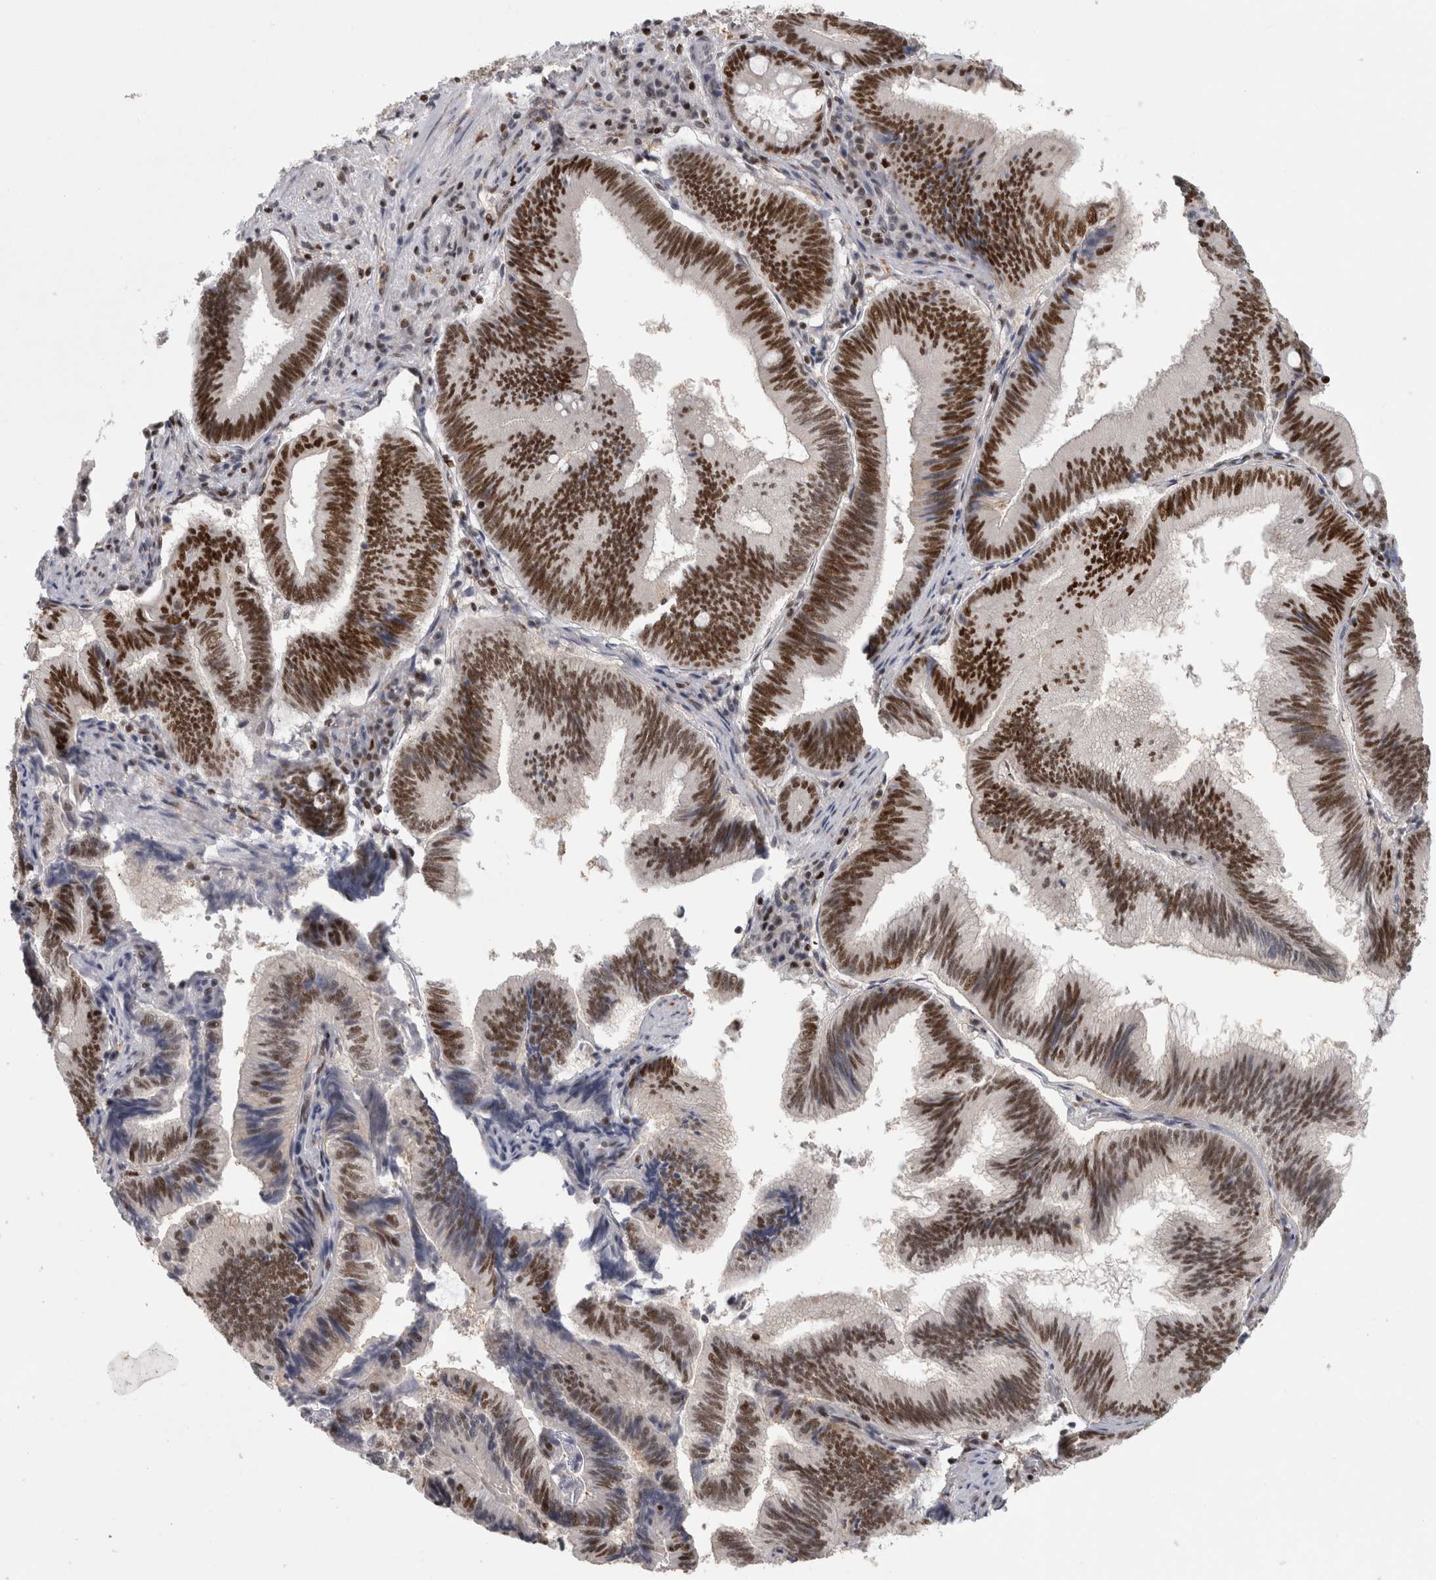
{"staining": {"intensity": "strong", "quantity": "25%-75%", "location": "nuclear"}, "tissue": "pancreatic cancer", "cell_type": "Tumor cells", "image_type": "cancer", "snomed": [{"axis": "morphology", "description": "Adenocarcinoma, NOS"}, {"axis": "topography", "description": "Pancreas"}], "caption": "About 25%-75% of tumor cells in human pancreatic adenocarcinoma show strong nuclear protein expression as visualized by brown immunohistochemical staining.", "gene": "SRARP", "patient": {"sex": "male", "age": 82}}